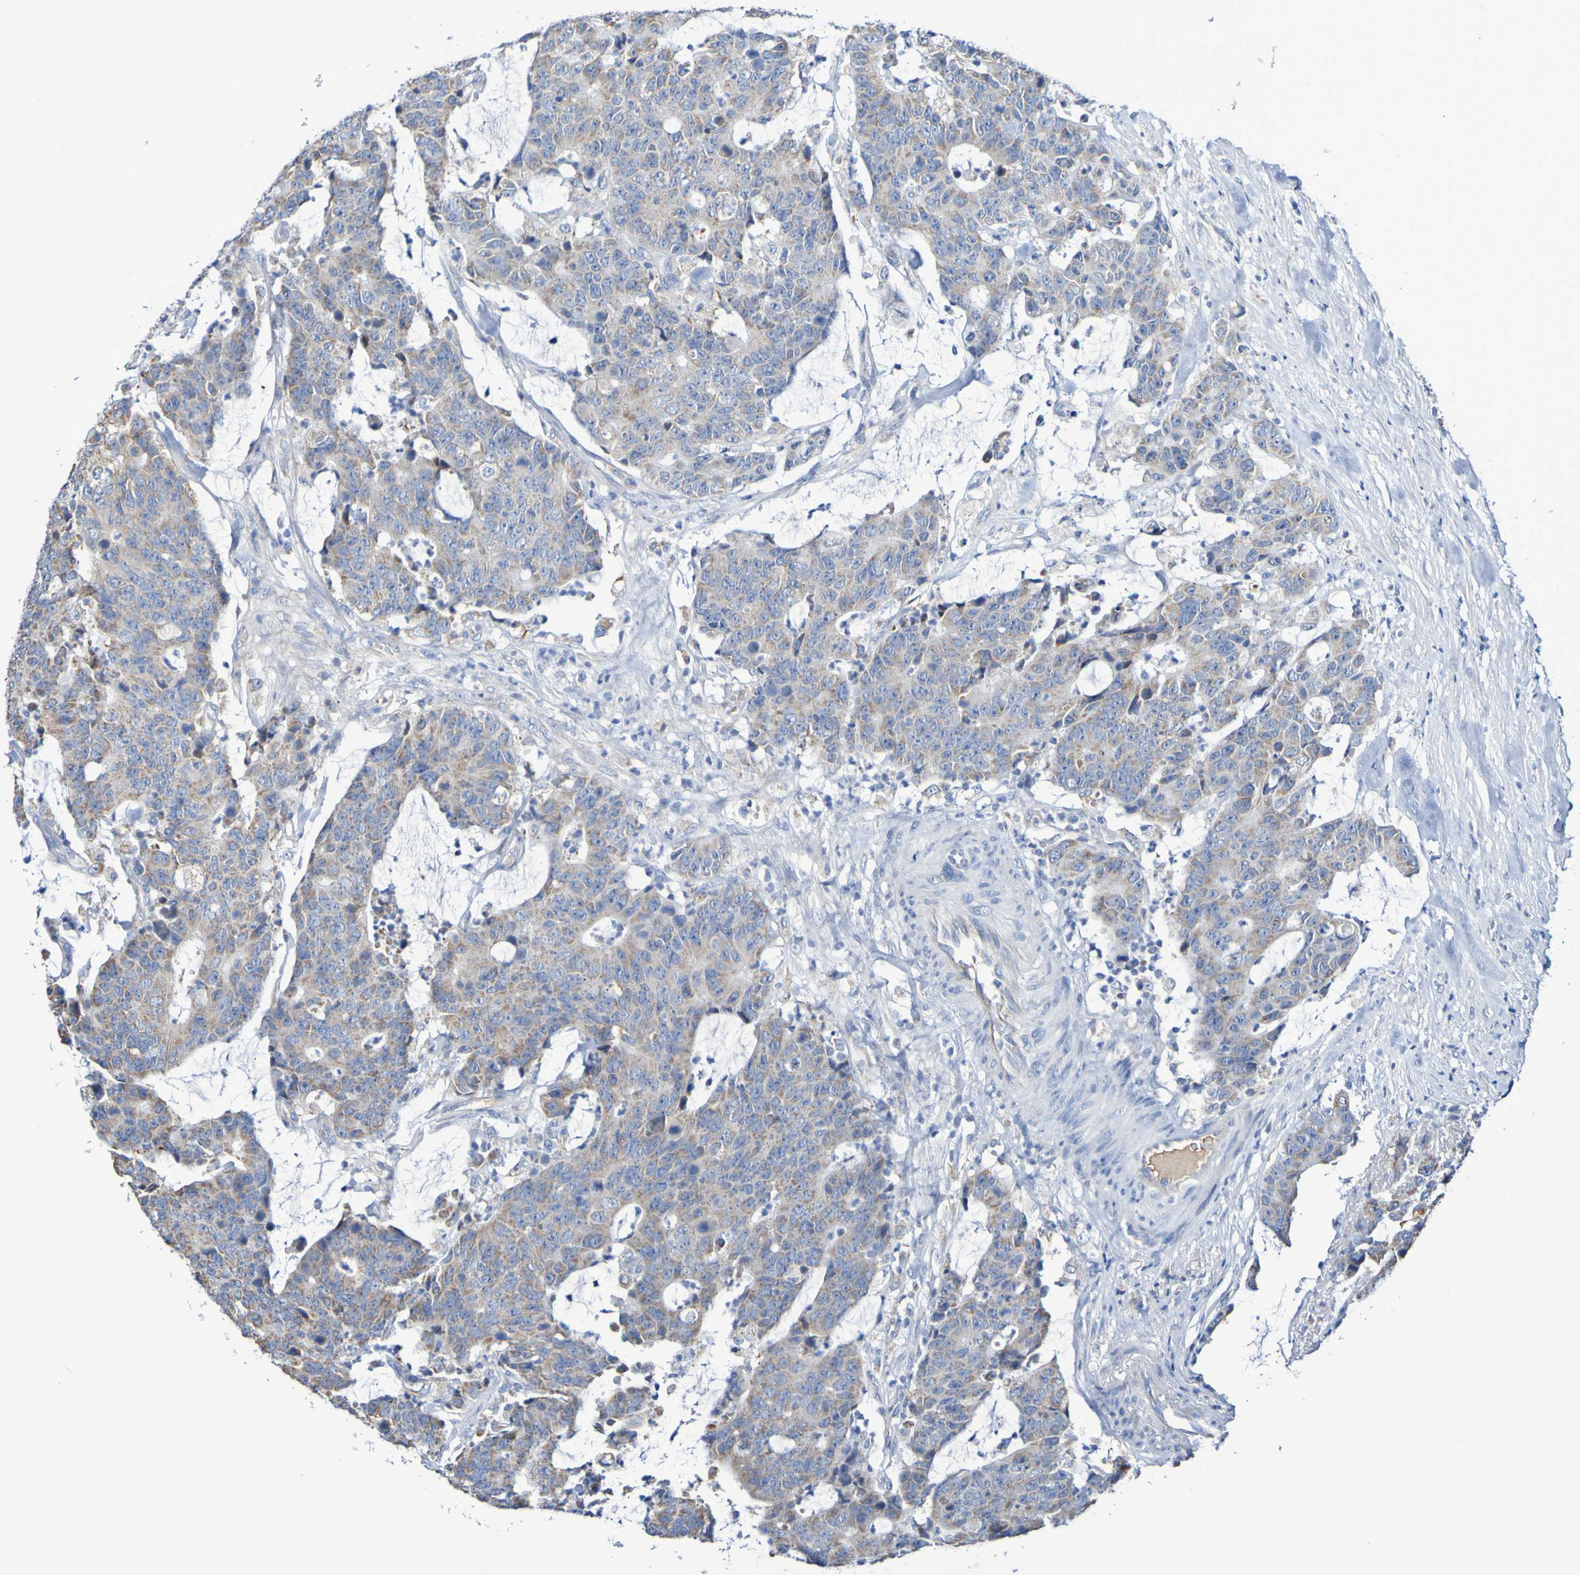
{"staining": {"intensity": "moderate", "quantity": ">75%", "location": "cytoplasmic/membranous"}, "tissue": "colorectal cancer", "cell_type": "Tumor cells", "image_type": "cancer", "snomed": [{"axis": "morphology", "description": "Adenocarcinoma, NOS"}, {"axis": "topography", "description": "Colon"}], "caption": "Colorectal adenocarcinoma stained for a protein (brown) demonstrates moderate cytoplasmic/membranous positive staining in about >75% of tumor cells.", "gene": "CNTN2", "patient": {"sex": "female", "age": 86}}